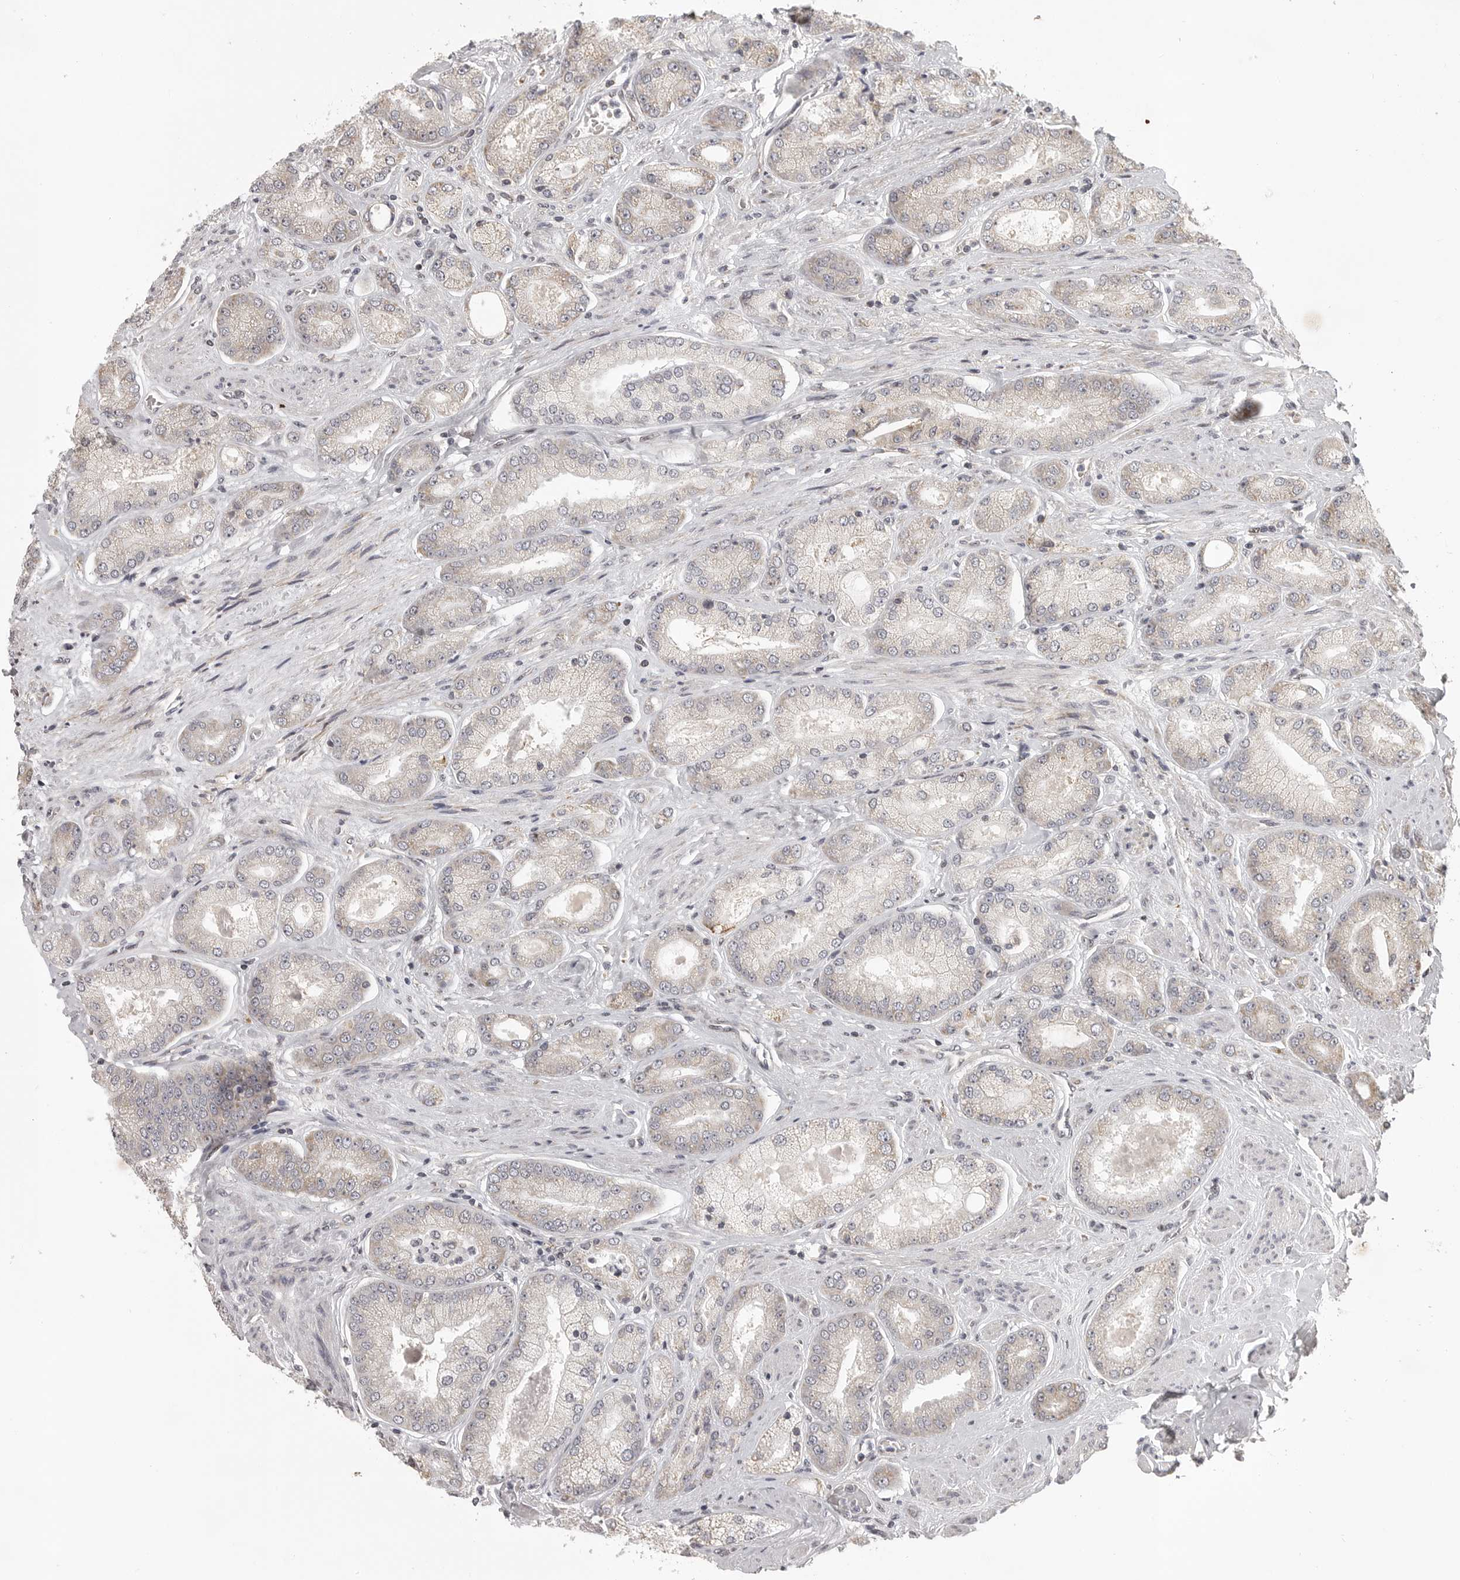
{"staining": {"intensity": "weak", "quantity": "<25%", "location": "cytoplasmic/membranous"}, "tissue": "prostate cancer", "cell_type": "Tumor cells", "image_type": "cancer", "snomed": [{"axis": "morphology", "description": "Adenocarcinoma, High grade"}, {"axis": "topography", "description": "Prostate"}], "caption": "This is a histopathology image of IHC staining of prostate cancer (adenocarcinoma (high-grade)), which shows no expression in tumor cells. (Brightfield microscopy of DAB IHC at high magnification).", "gene": "POLE2", "patient": {"sex": "male", "age": 58}}